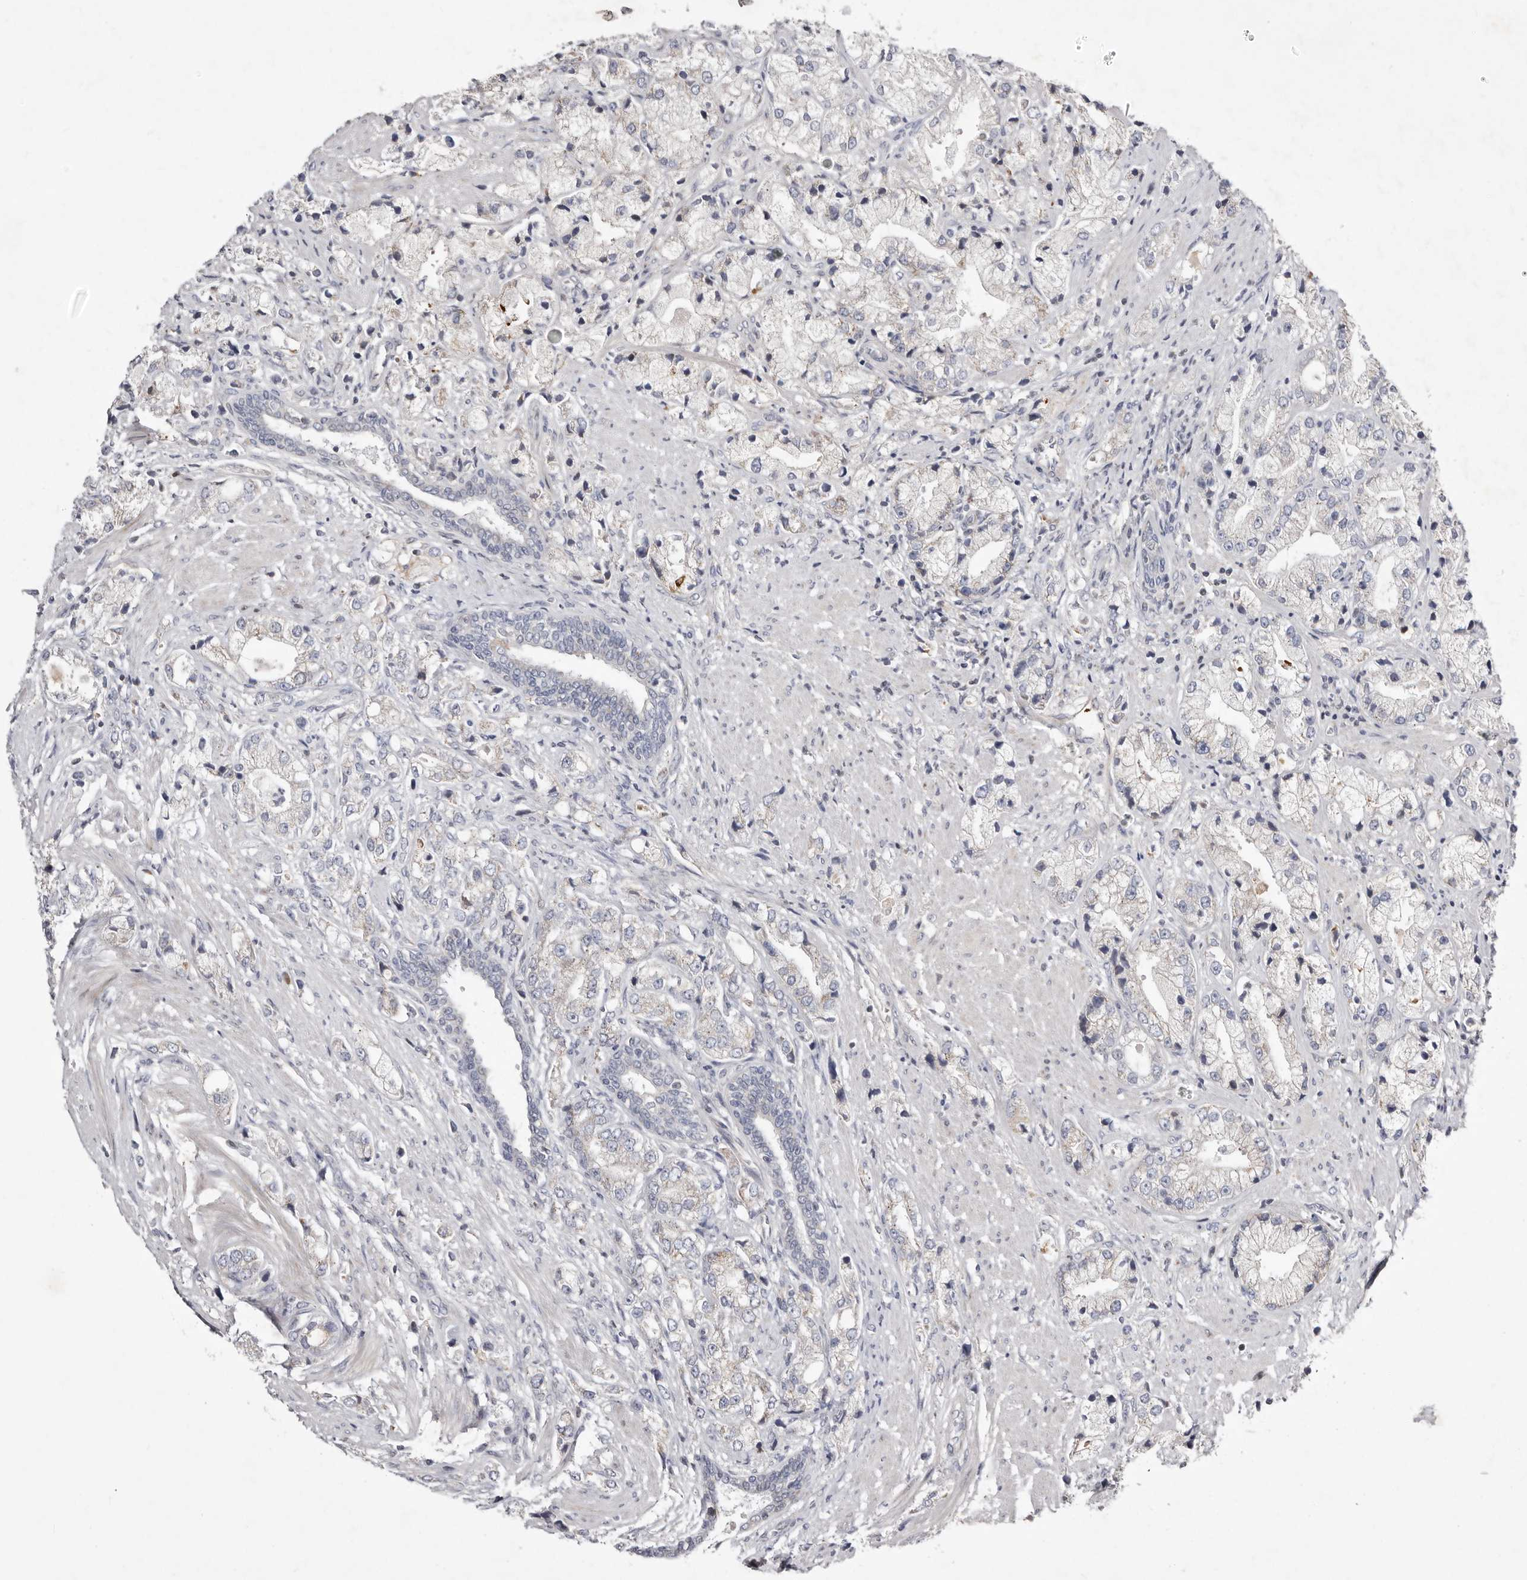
{"staining": {"intensity": "moderate", "quantity": "<25%", "location": "cytoplasmic/membranous"}, "tissue": "prostate cancer", "cell_type": "Tumor cells", "image_type": "cancer", "snomed": [{"axis": "morphology", "description": "Adenocarcinoma, High grade"}, {"axis": "topography", "description": "Prostate"}], "caption": "A low amount of moderate cytoplasmic/membranous staining is seen in about <25% of tumor cells in prostate high-grade adenocarcinoma tissue.", "gene": "TIMM17B", "patient": {"sex": "male", "age": 50}}